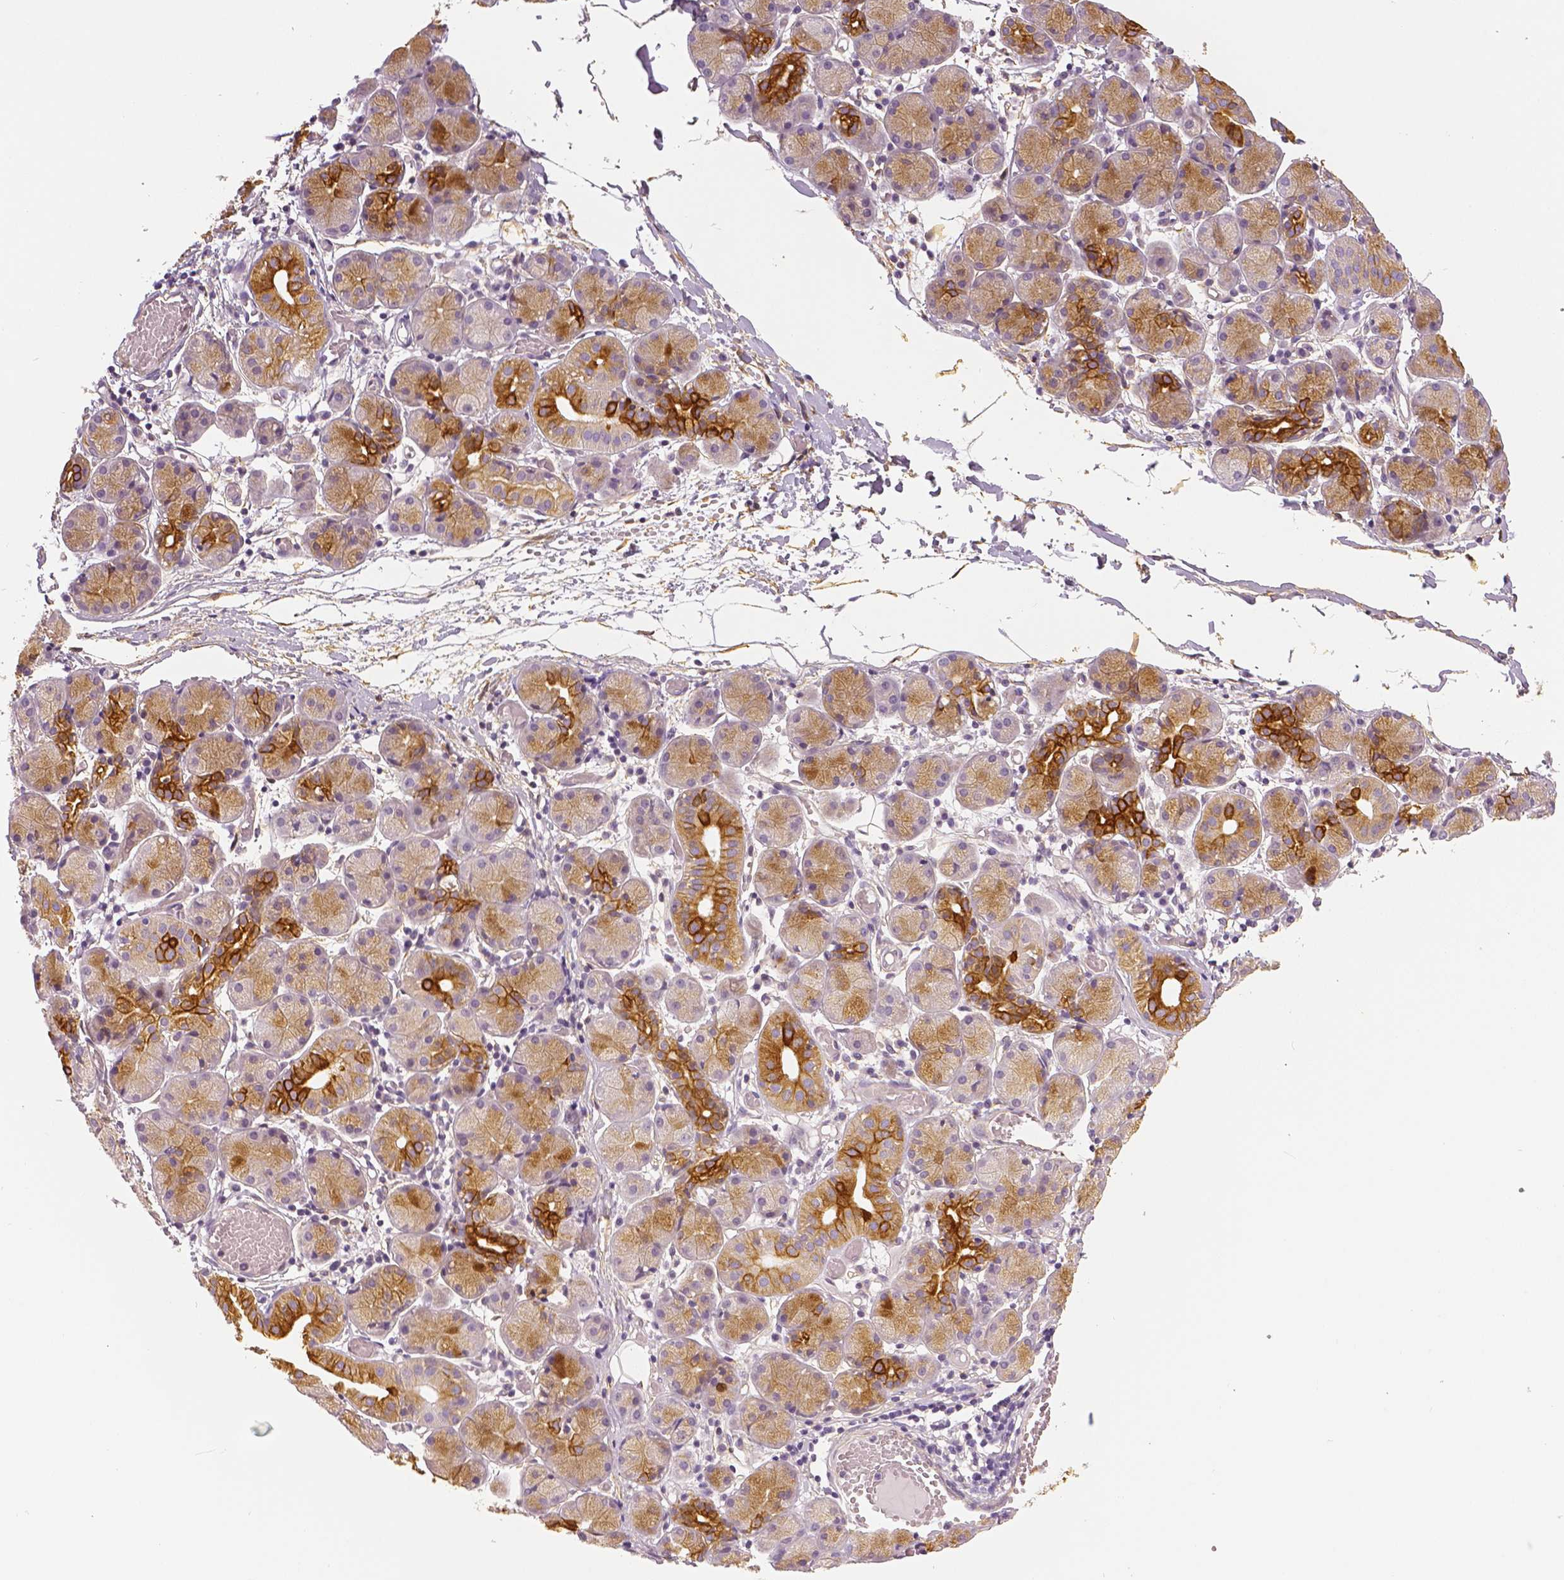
{"staining": {"intensity": "strong", "quantity": "<25%", "location": "cytoplasmic/membranous"}, "tissue": "salivary gland", "cell_type": "Glandular cells", "image_type": "normal", "snomed": [{"axis": "morphology", "description": "Normal tissue, NOS"}, {"axis": "topography", "description": "Salivary gland"}], "caption": "Protein staining of normal salivary gland reveals strong cytoplasmic/membranous positivity in approximately <25% of glandular cells. (IHC, brightfield microscopy, high magnification).", "gene": "MKI67", "patient": {"sex": "female", "age": 24}}